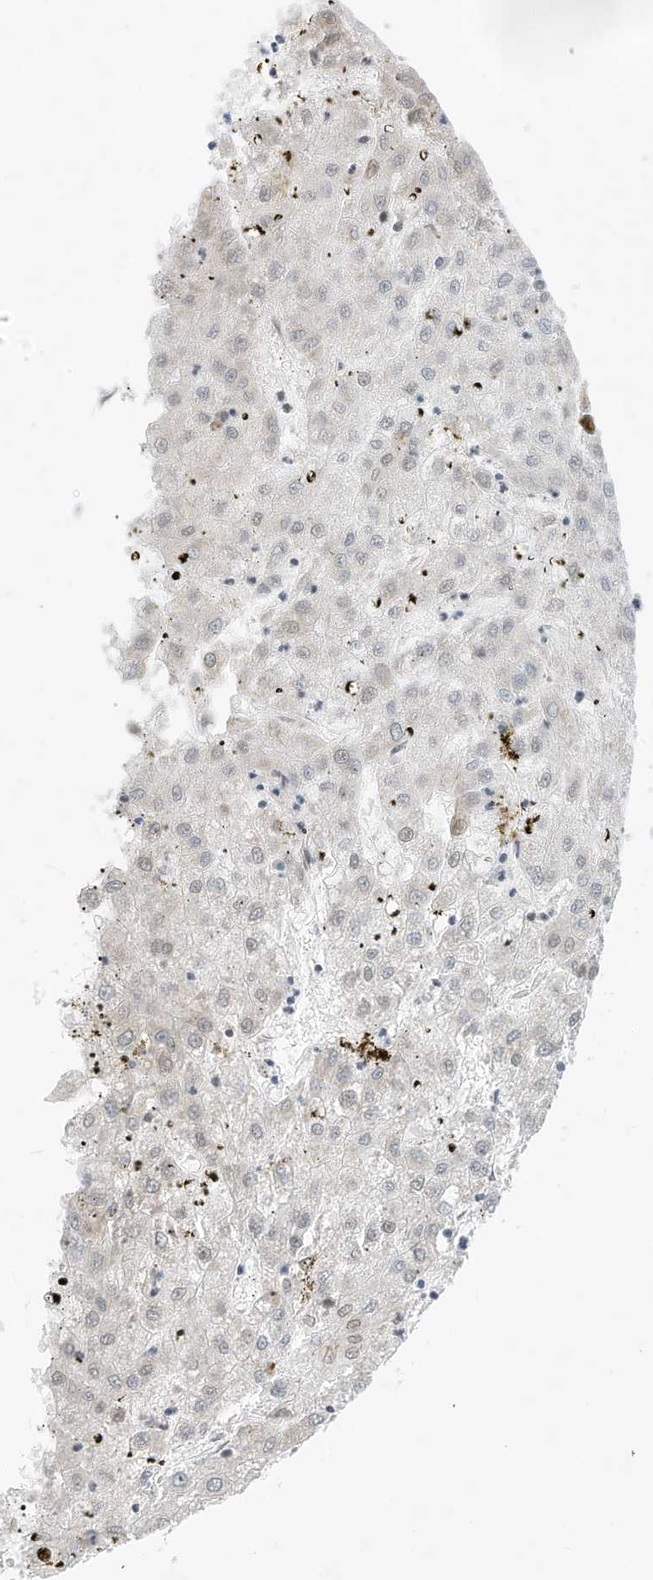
{"staining": {"intensity": "negative", "quantity": "none", "location": "none"}, "tissue": "liver cancer", "cell_type": "Tumor cells", "image_type": "cancer", "snomed": [{"axis": "morphology", "description": "Carcinoma, Hepatocellular, NOS"}, {"axis": "topography", "description": "Liver"}], "caption": "Immunohistochemical staining of liver hepatocellular carcinoma reveals no significant staining in tumor cells.", "gene": "AURKAIP1", "patient": {"sex": "male", "age": 72}}